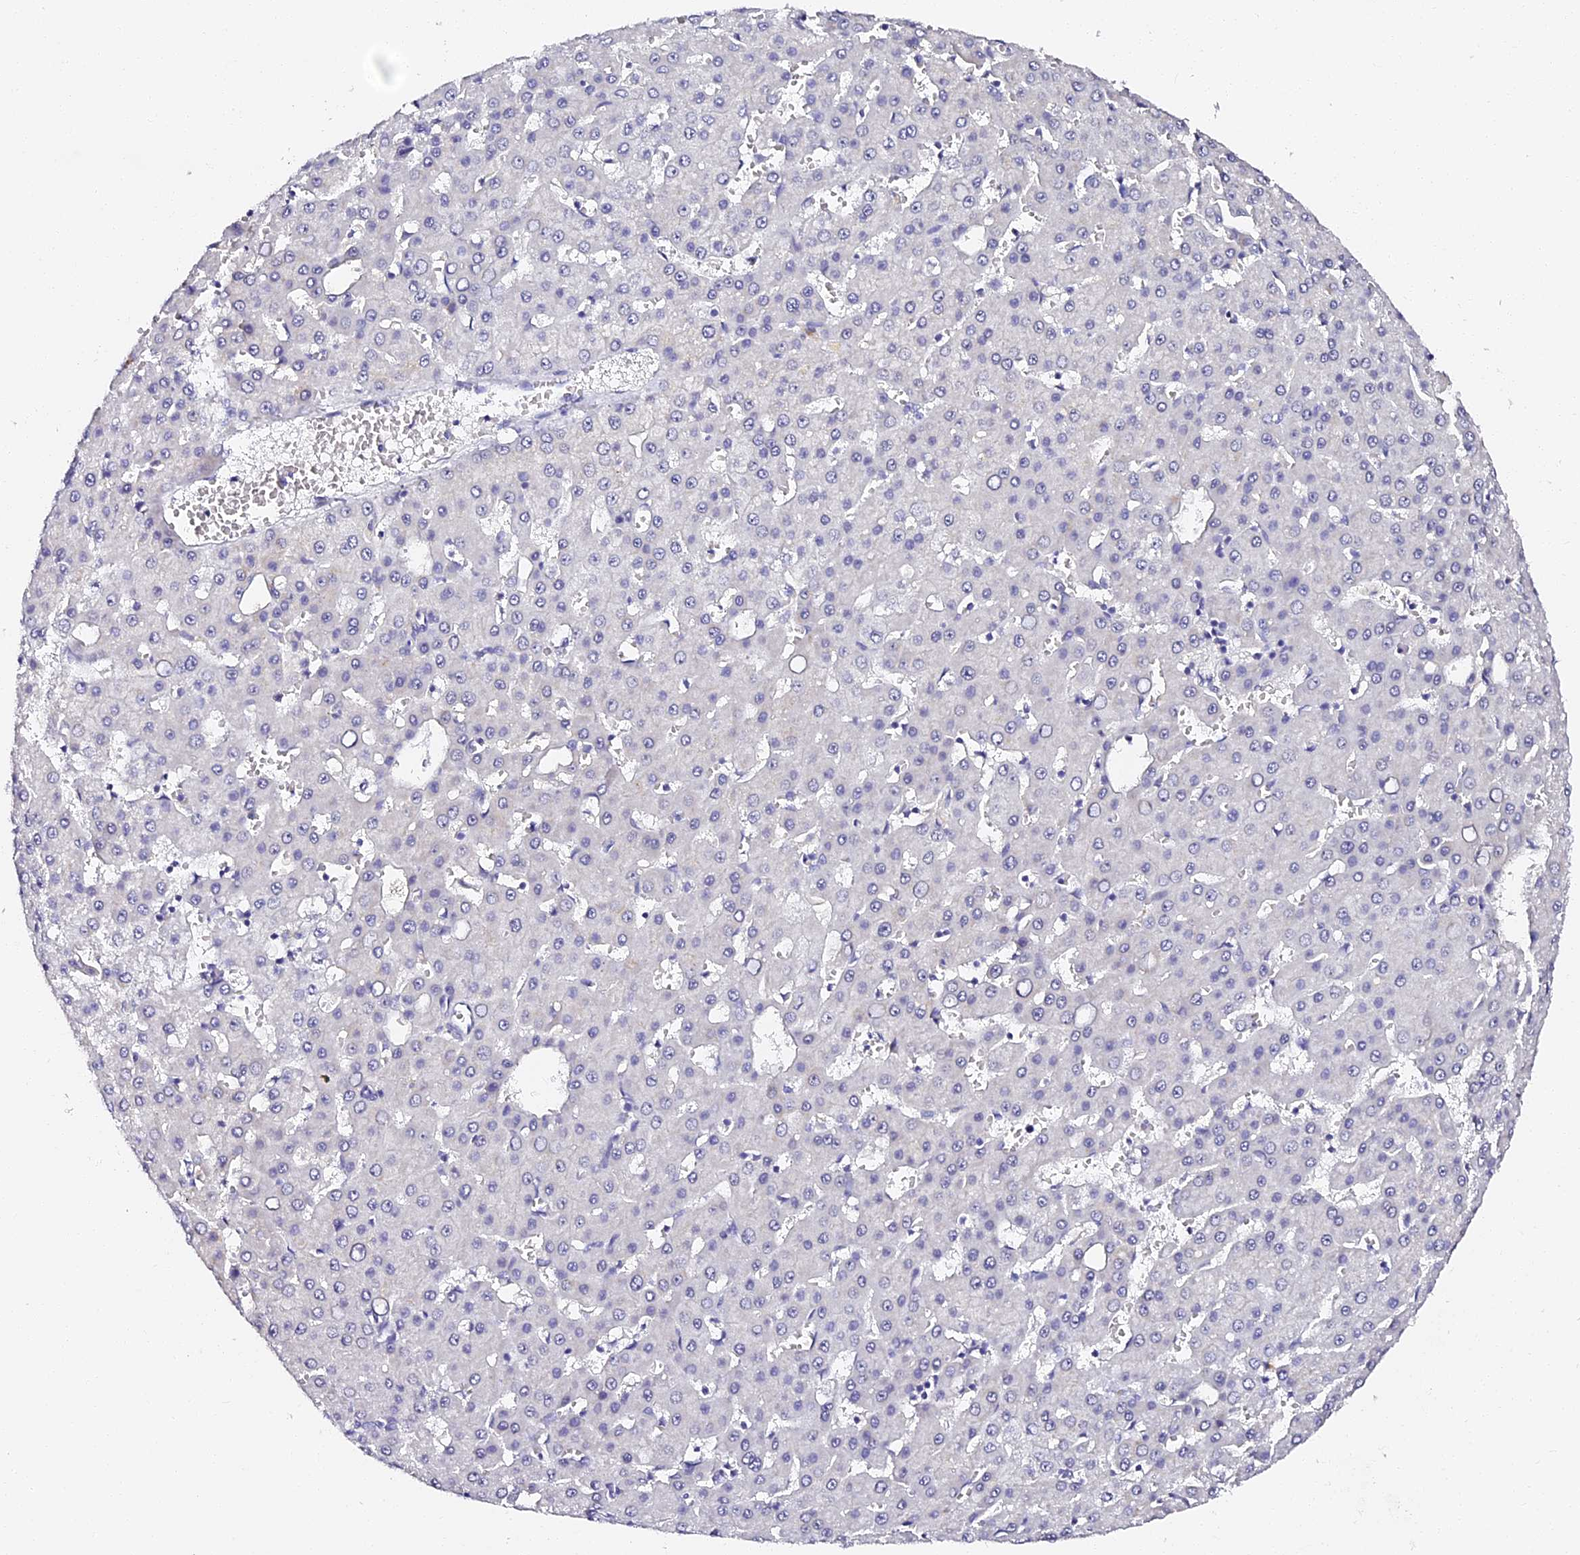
{"staining": {"intensity": "negative", "quantity": "none", "location": "none"}, "tissue": "liver cancer", "cell_type": "Tumor cells", "image_type": "cancer", "snomed": [{"axis": "morphology", "description": "Carcinoma, Hepatocellular, NOS"}, {"axis": "topography", "description": "Liver"}], "caption": "This is an IHC image of human hepatocellular carcinoma (liver). There is no staining in tumor cells.", "gene": "VPS33B", "patient": {"sex": "male", "age": 47}}